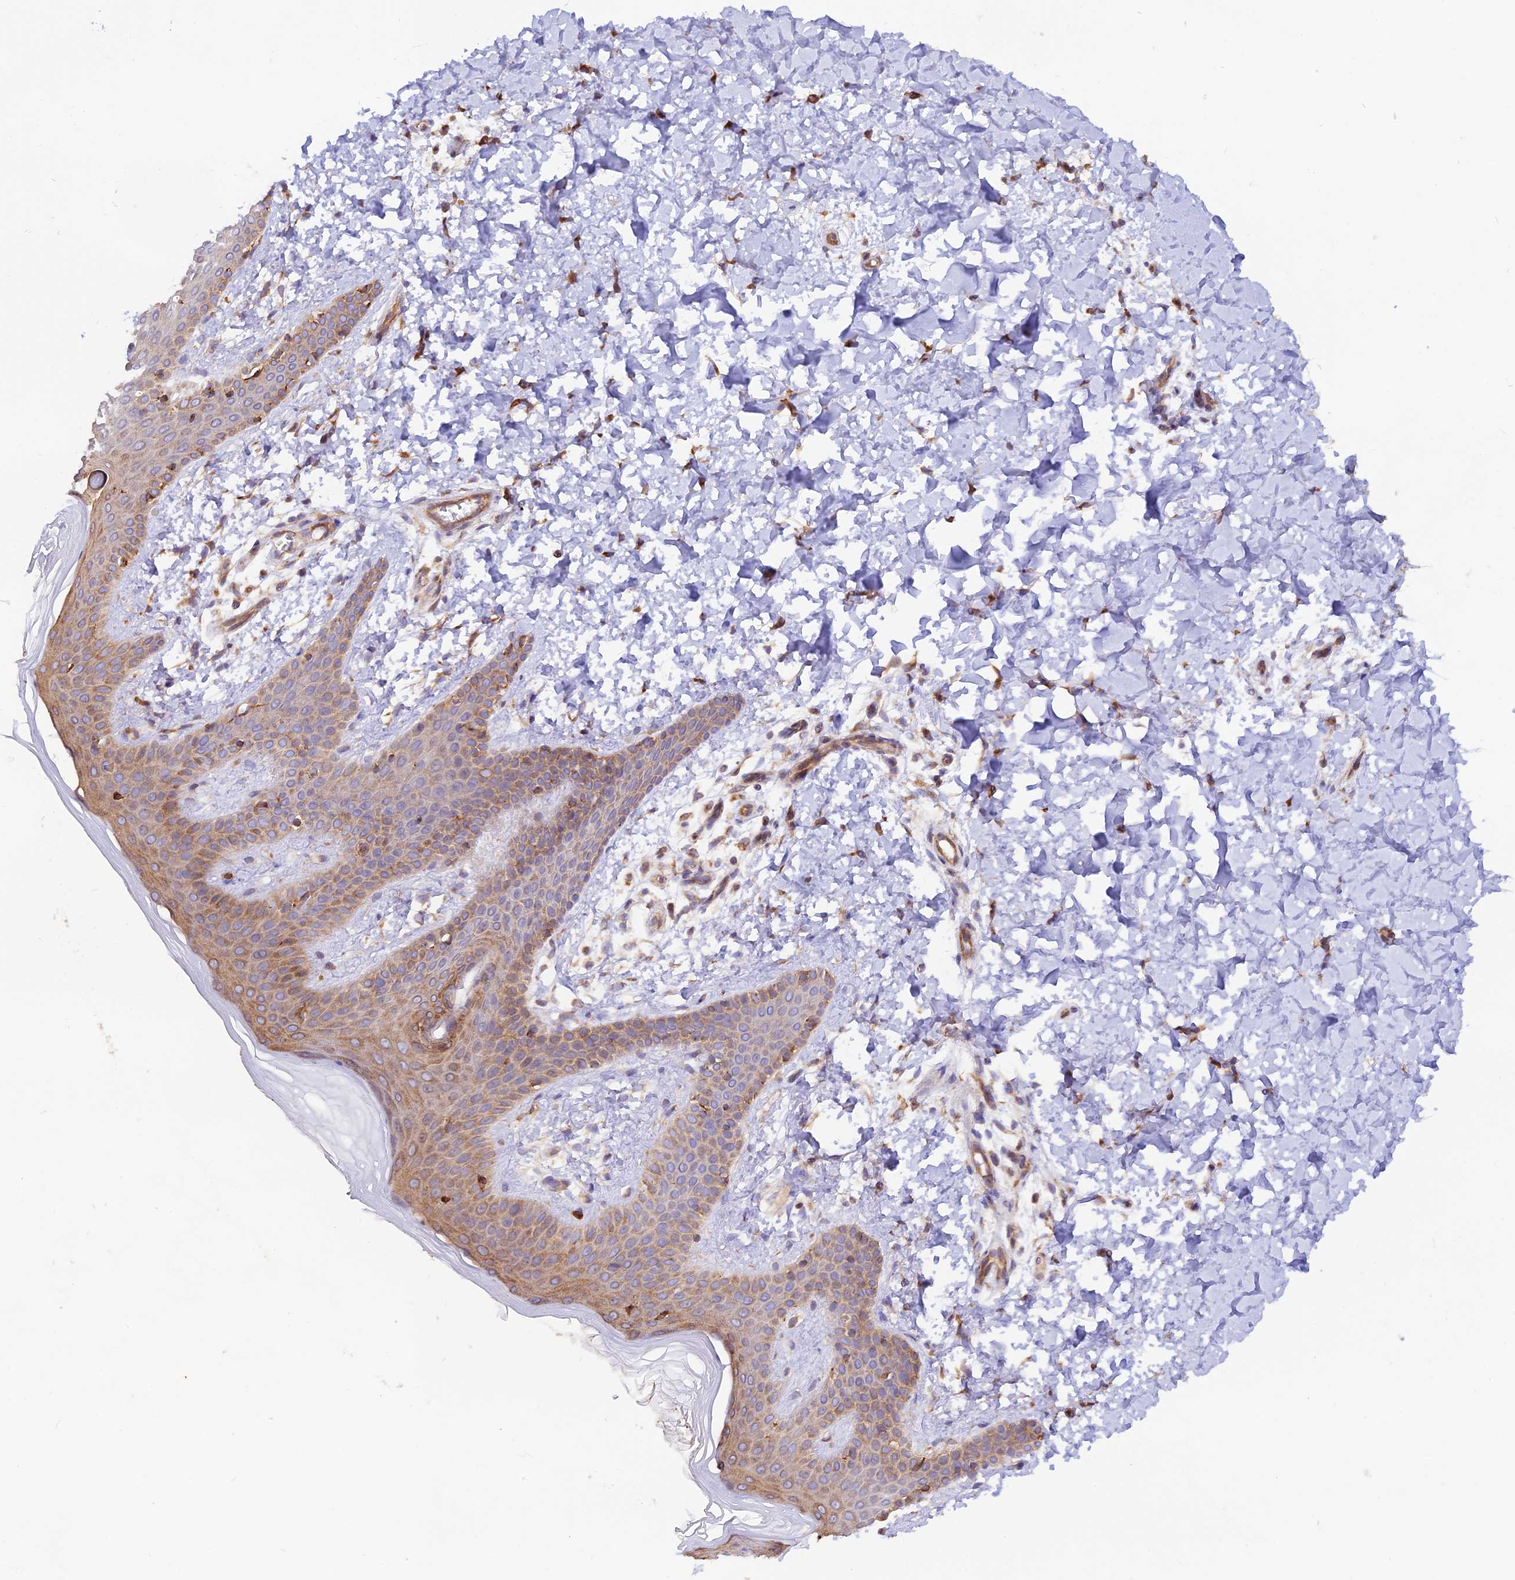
{"staining": {"intensity": "moderate", "quantity": ">75%", "location": "cytoplasmic/membranous"}, "tissue": "skin", "cell_type": "Fibroblasts", "image_type": "normal", "snomed": [{"axis": "morphology", "description": "Normal tissue, NOS"}, {"axis": "topography", "description": "Skin"}], "caption": "Immunohistochemical staining of unremarkable human skin exhibits medium levels of moderate cytoplasmic/membranous positivity in about >75% of fibroblasts. (IHC, brightfield microscopy, high magnification).", "gene": "RPL5", "patient": {"sex": "male", "age": 36}}